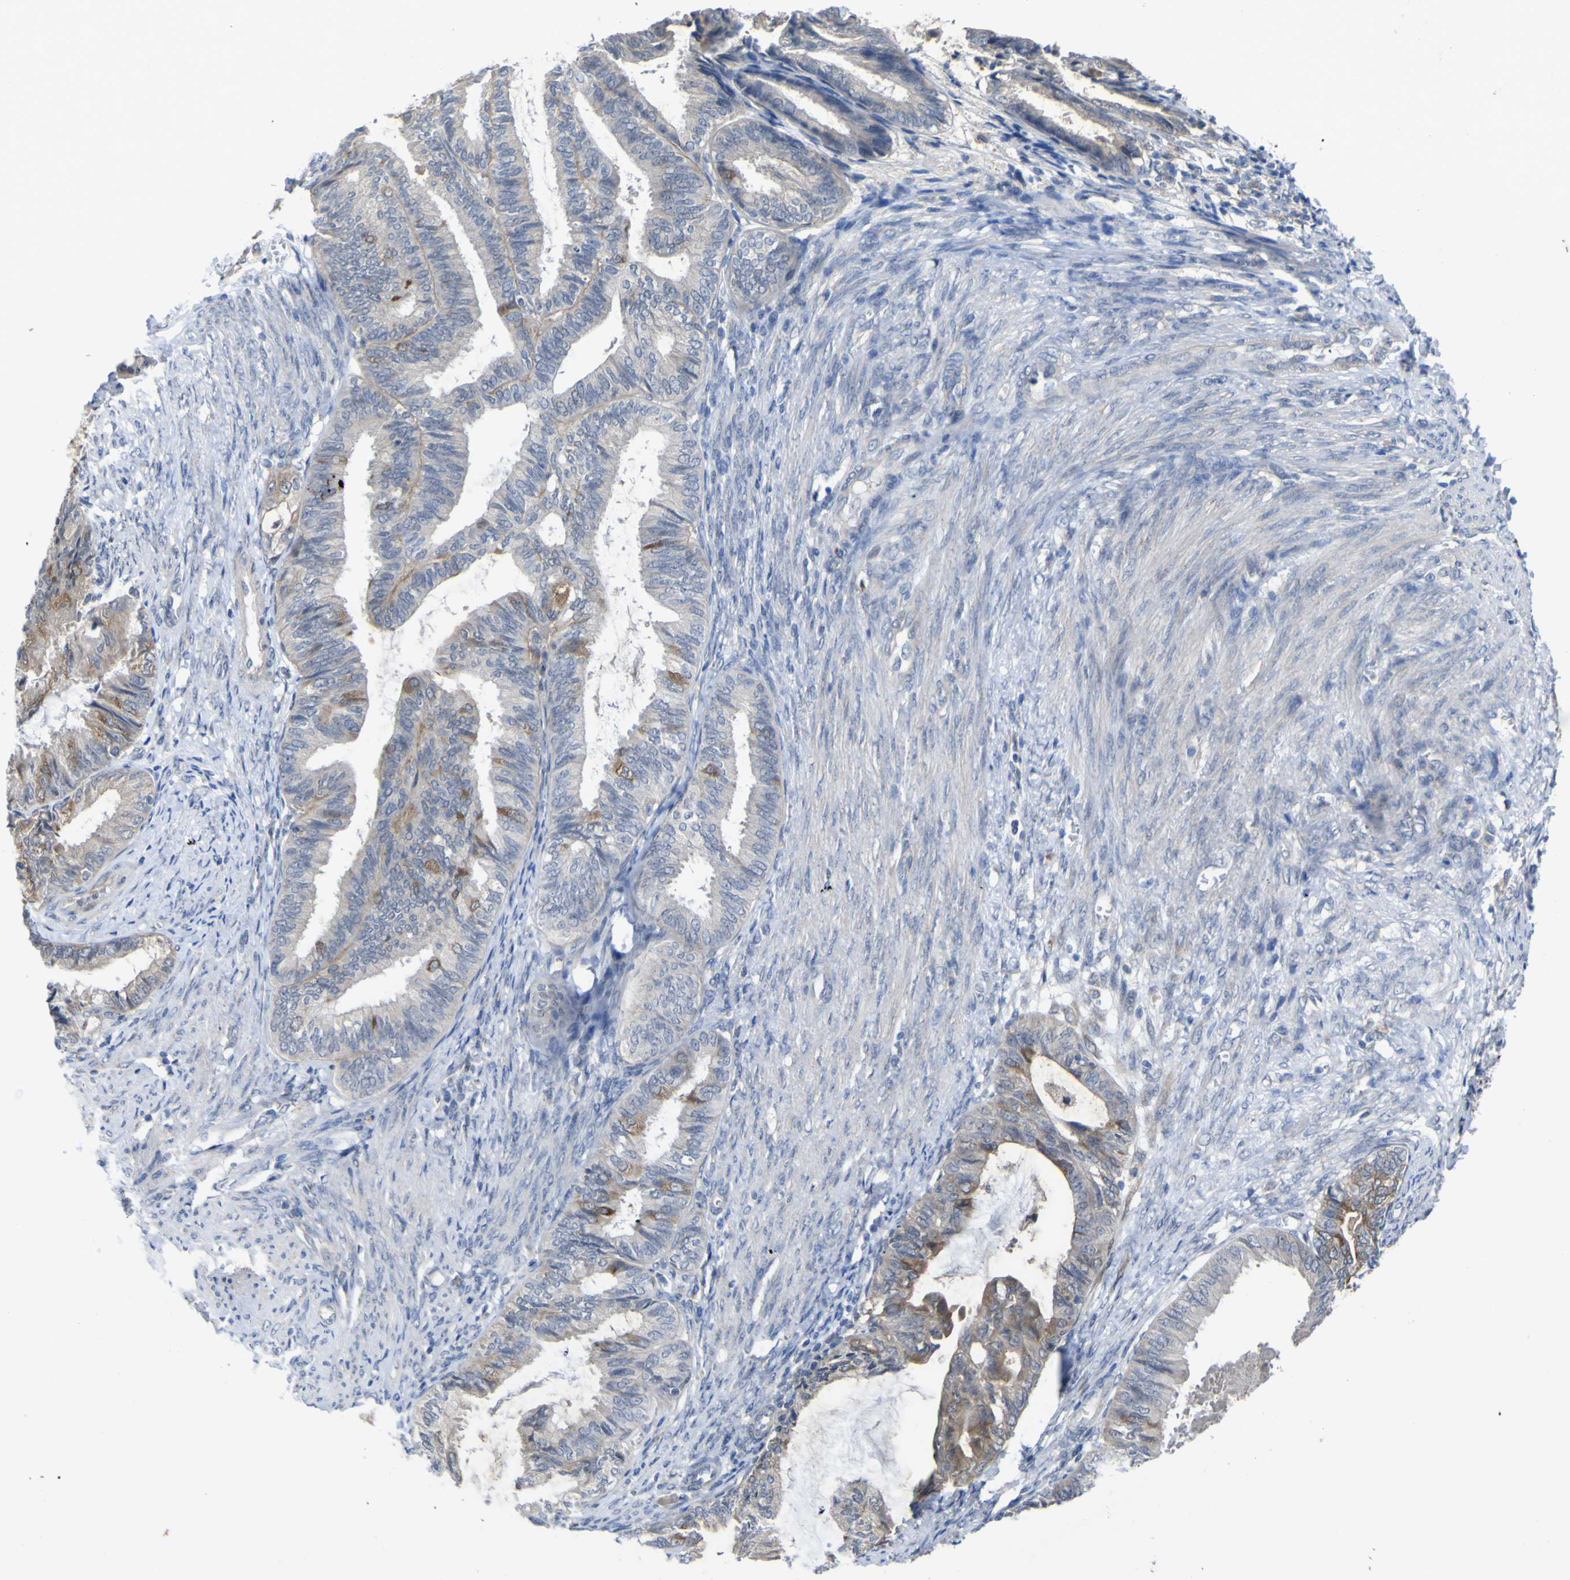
{"staining": {"intensity": "moderate", "quantity": "<25%", "location": "cytoplasmic/membranous"}, "tissue": "endometrial cancer", "cell_type": "Tumor cells", "image_type": "cancer", "snomed": [{"axis": "morphology", "description": "Adenocarcinoma, NOS"}, {"axis": "topography", "description": "Endometrium"}], "caption": "Endometrial adenocarcinoma tissue reveals moderate cytoplasmic/membranous staining in about <25% of tumor cells, visualized by immunohistochemistry.", "gene": "TNFRSF11A", "patient": {"sex": "female", "age": 86}}